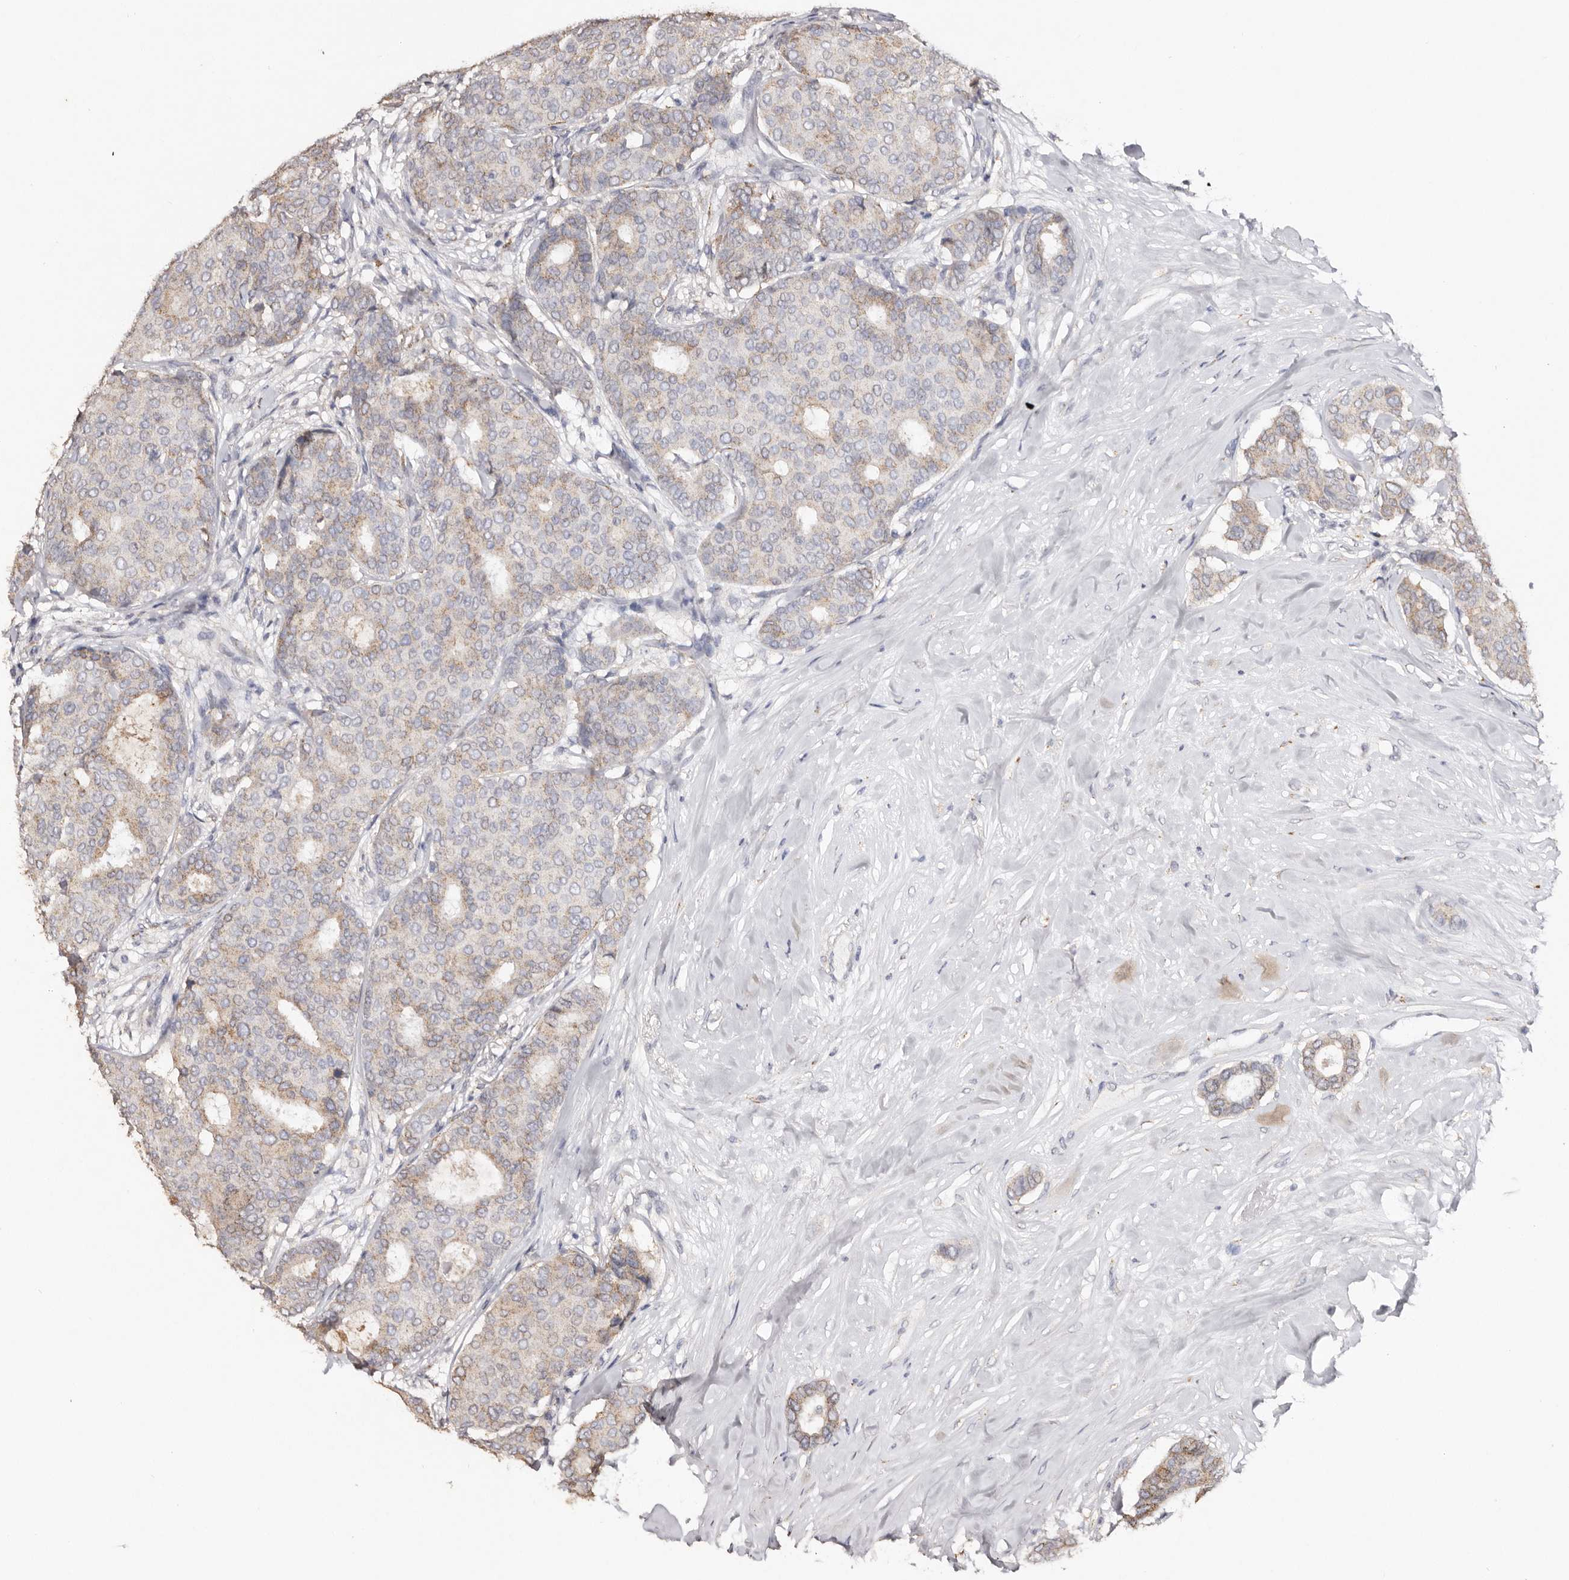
{"staining": {"intensity": "weak", "quantity": "25%-75%", "location": "cytoplasmic/membranous"}, "tissue": "breast cancer", "cell_type": "Tumor cells", "image_type": "cancer", "snomed": [{"axis": "morphology", "description": "Duct carcinoma"}, {"axis": "topography", "description": "Breast"}], "caption": "High-magnification brightfield microscopy of breast invasive ductal carcinoma stained with DAB (3,3'-diaminobenzidine) (brown) and counterstained with hematoxylin (blue). tumor cells exhibit weak cytoplasmic/membranous staining is seen in about25%-75% of cells.", "gene": "LGALS7B", "patient": {"sex": "female", "age": 75}}